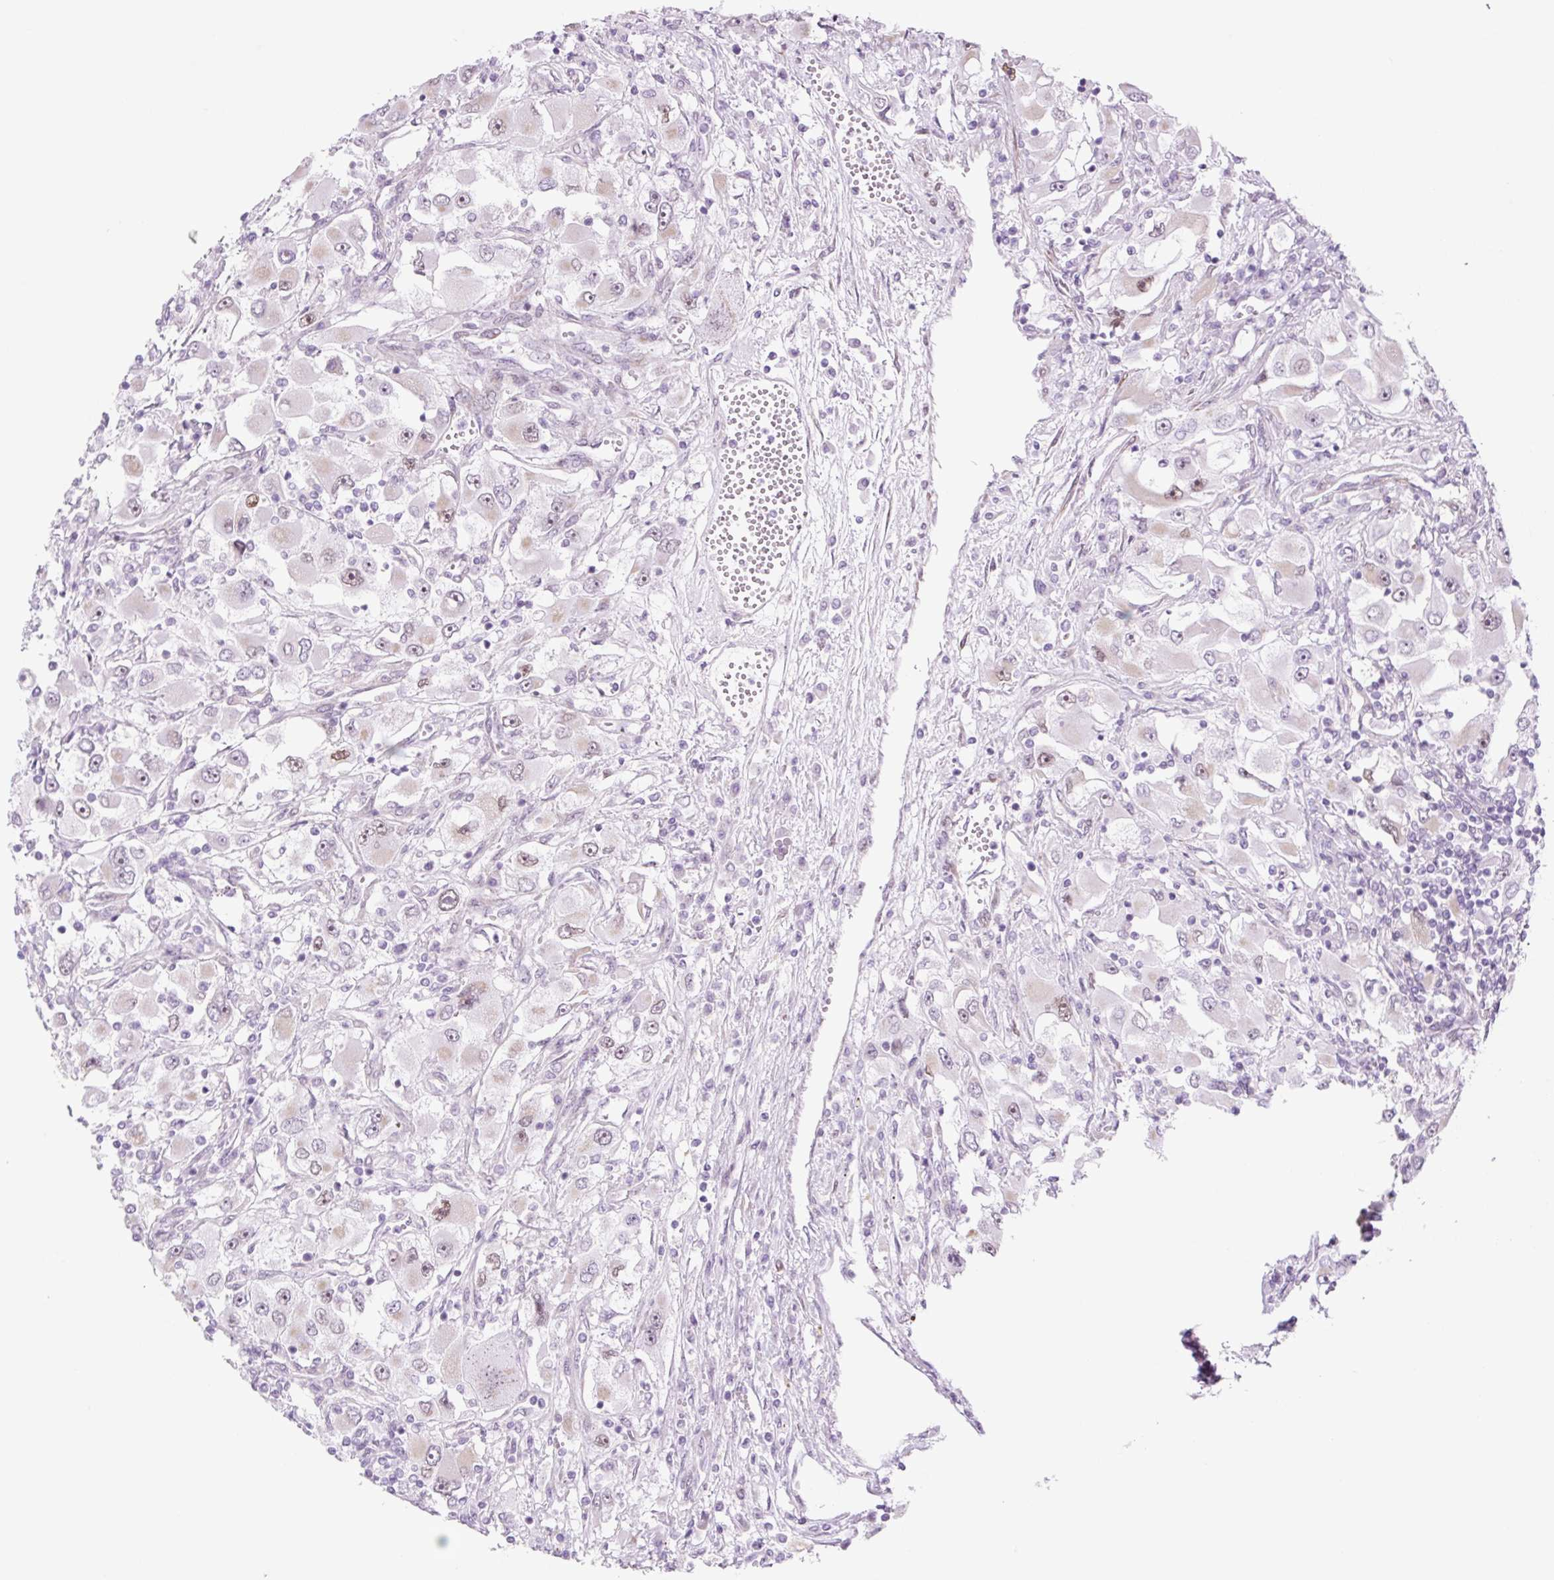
{"staining": {"intensity": "moderate", "quantity": "<25%", "location": "nuclear"}, "tissue": "renal cancer", "cell_type": "Tumor cells", "image_type": "cancer", "snomed": [{"axis": "morphology", "description": "Adenocarcinoma, NOS"}, {"axis": "topography", "description": "Kidney"}], "caption": "Renal adenocarcinoma was stained to show a protein in brown. There is low levels of moderate nuclear expression in approximately <25% of tumor cells.", "gene": "RRS1", "patient": {"sex": "female", "age": 52}}